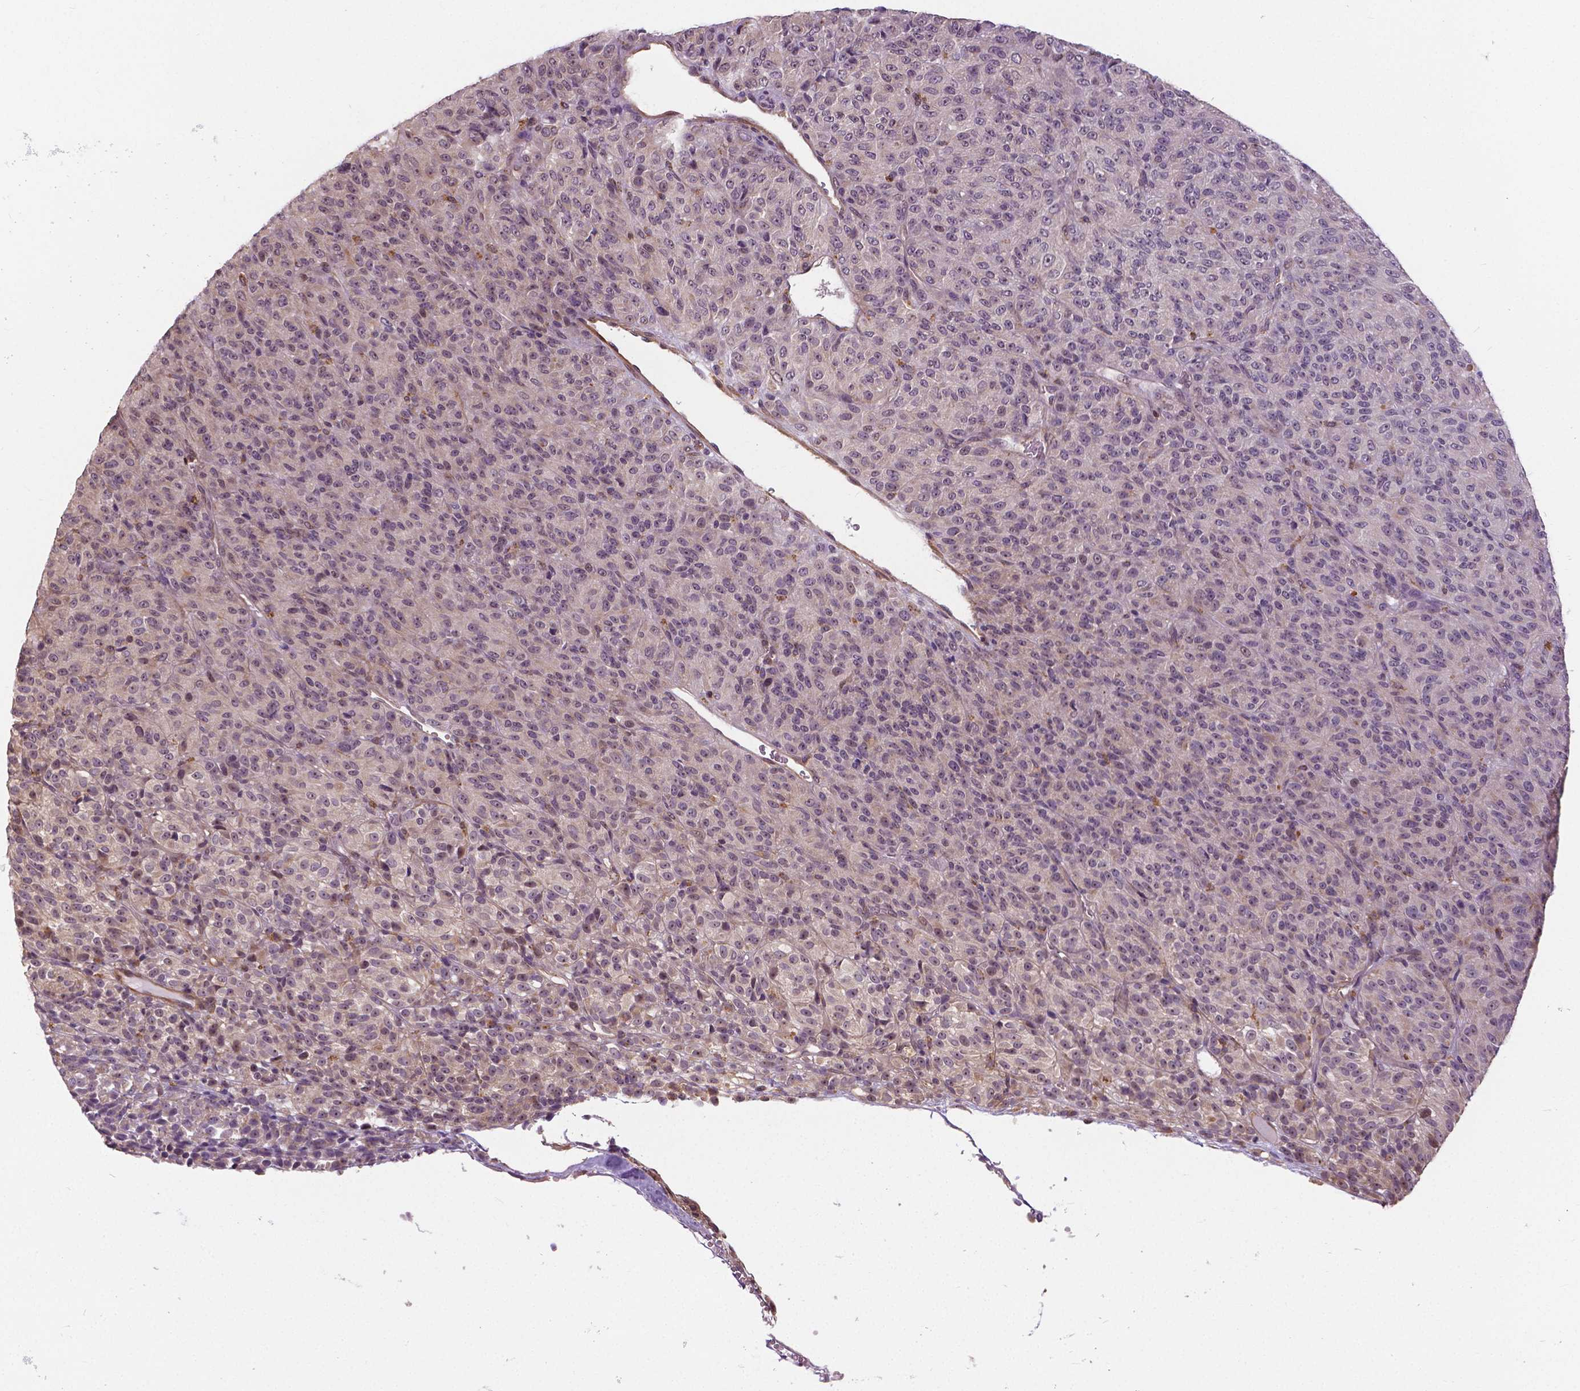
{"staining": {"intensity": "negative", "quantity": "none", "location": "none"}, "tissue": "melanoma", "cell_type": "Tumor cells", "image_type": "cancer", "snomed": [{"axis": "morphology", "description": "Malignant melanoma, Metastatic site"}, {"axis": "topography", "description": "Brain"}], "caption": "High power microscopy micrograph of an immunohistochemistry (IHC) photomicrograph of melanoma, revealing no significant expression in tumor cells. (Immunohistochemistry (ihc), brightfield microscopy, high magnification).", "gene": "ANXA13", "patient": {"sex": "female", "age": 56}}